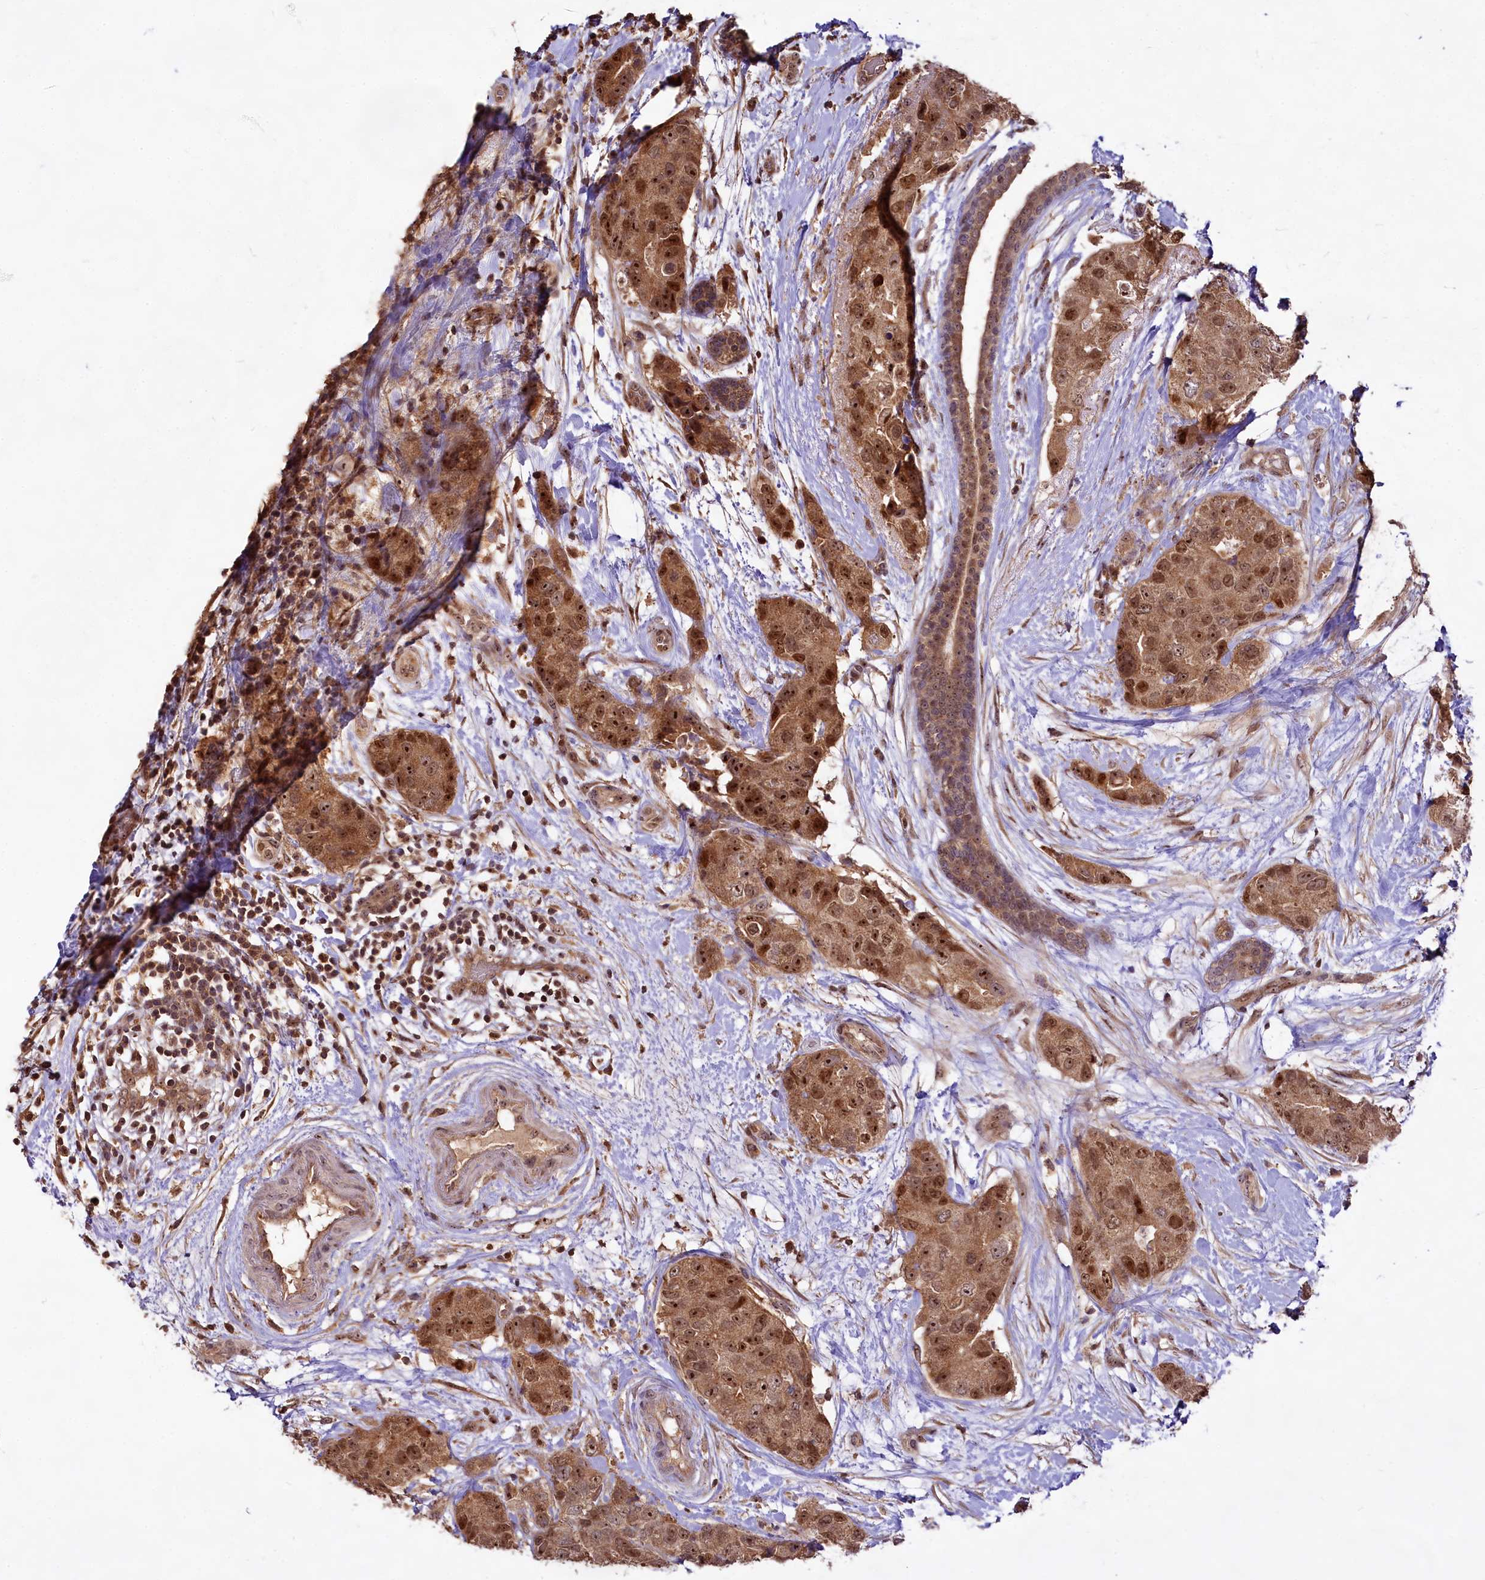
{"staining": {"intensity": "moderate", "quantity": ">75%", "location": "cytoplasmic/membranous,nuclear"}, "tissue": "breast cancer", "cell_type": "Tumor cells", "image_type": "cancer", "snomed": [{"axis": "morphology", "description": "Duct carcinoma"}, {"axis": "topography", "description": "Breast"}], "caption": "Brown immunohistochemical staining in breast cancer displays moderate cytoplasmic/membranous and nuclear expression in about >75% of tumor cells. The staining was performed using DAB to visualize the protein expression in brown, while the nuclei were stained in blue with hematoxylin (Magnification: 20x).", "gene": "RRP8", "patient": {"sex": "female", "age": 62}}